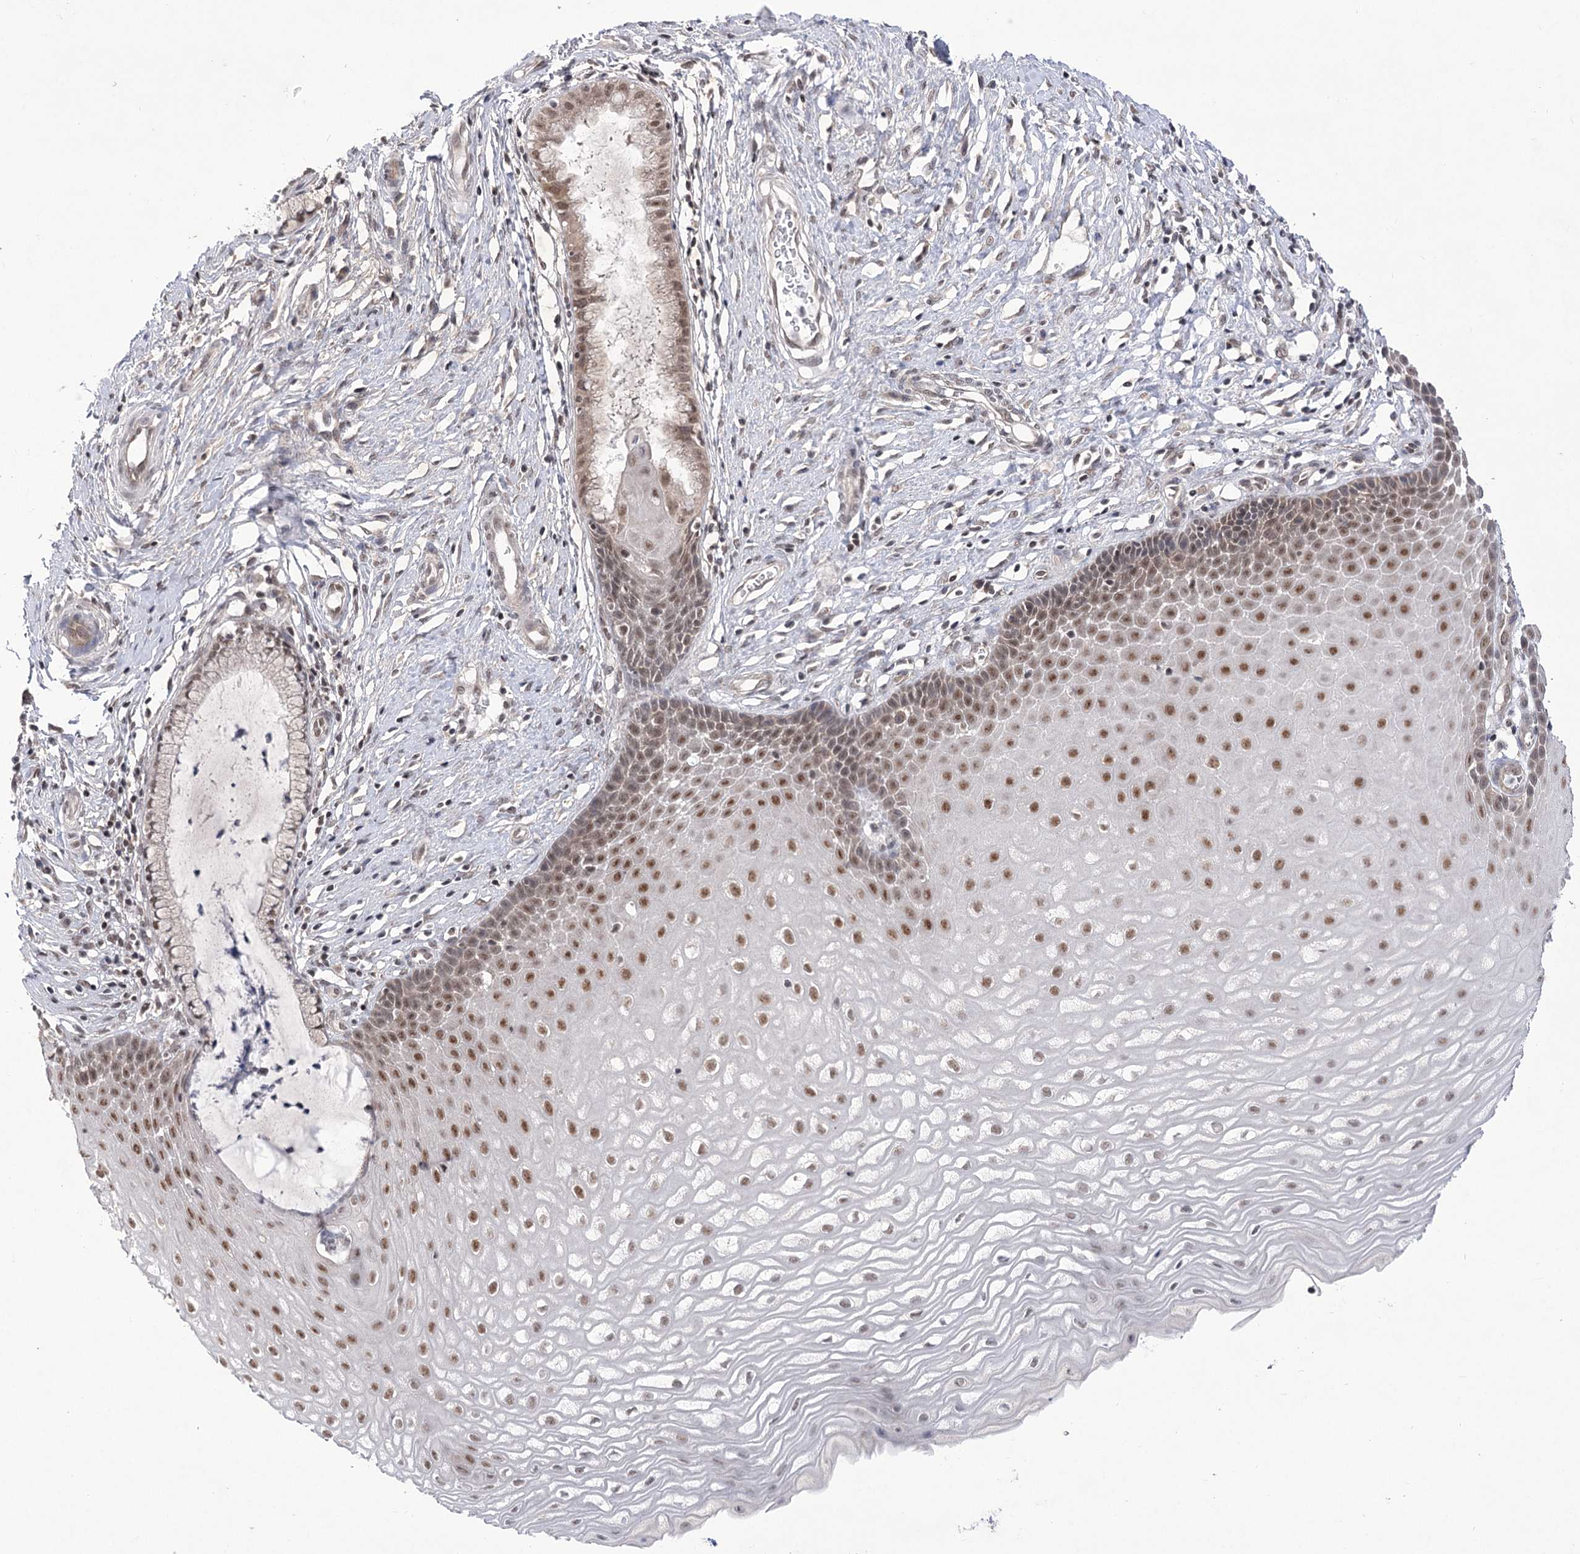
{"staining": {"intensity": "moderate", "quantity": "<25%", "location": "nuclear"}, "tissue": "cervix", "cell_type": "Glandular cells", "image_type": "normal", "snomed": [{"axis": "morphology", "description": "Normal tissue, NOS"}, {"axis": "topography", "description": "Cervix"}], "caption": "Immunohistochemistry micrograph of normal cervix stained for a protein (brown), which exhibits low levels of moderate nuclear staining in about <25% of glandular cells.", "gene": "ZMAT2", "patient": {"sex": "female", "age": 55}}